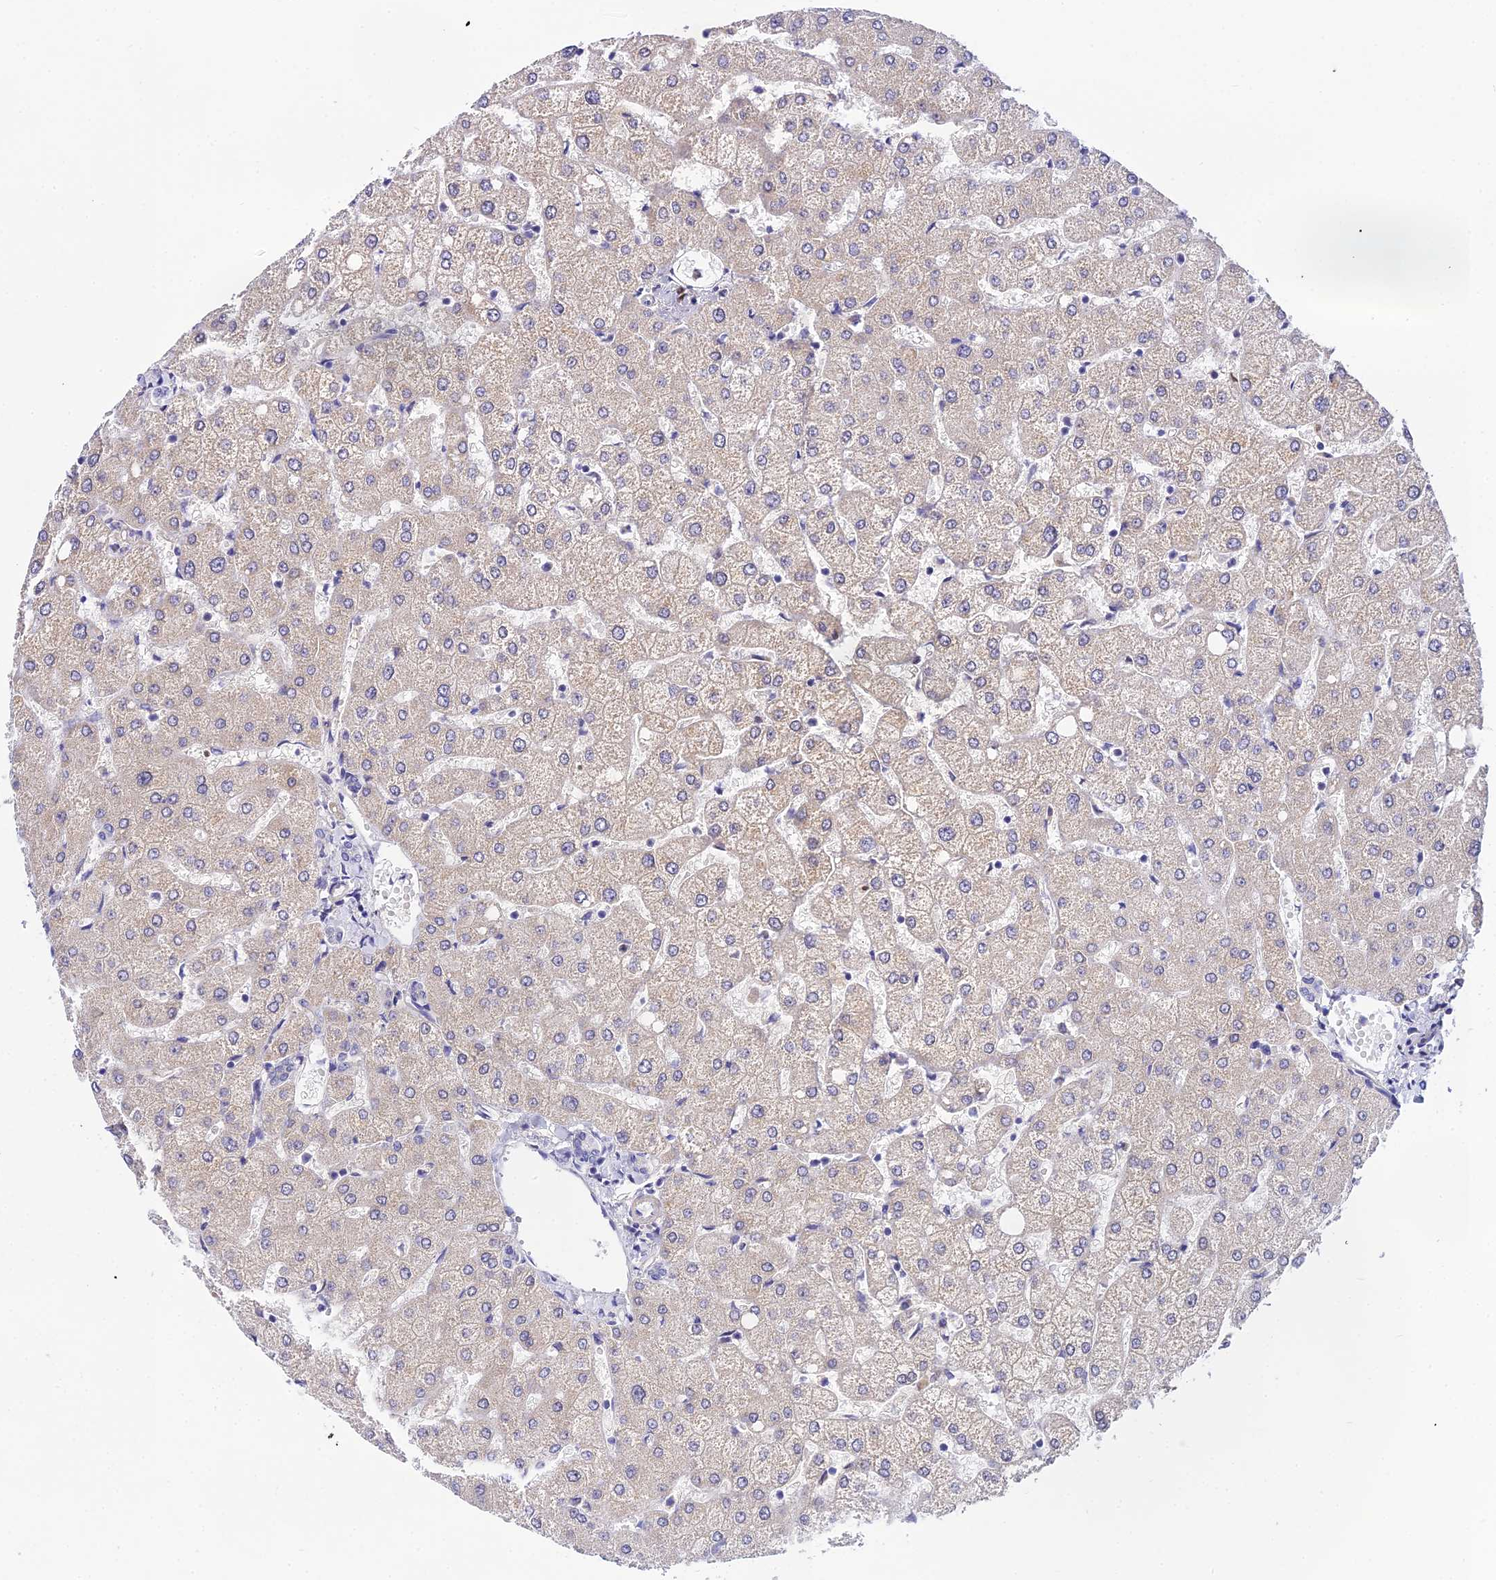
{"staining": {"intensity": "negative", "quantity": "none", "location": "none"}, "tissue": "liver", "cell_type": "Cholangiocytes", "image_type": "normal", "snomed": [{"axis": "morphology", "description": "Normal tissue, NOS"}, {"axis": "topography", "description": "Liver"}], "caption": "Immunohistochemistry (IHC) histopathology image of unremarkable liver: human liver stained with DAB (3,3'-diaminobenzidine) exhibits no significant protein expression in cholangiocytes. Nuclei are stained in blue.", "gene": "ACOT1", "patient": {"sex": "female", "age": 54}}